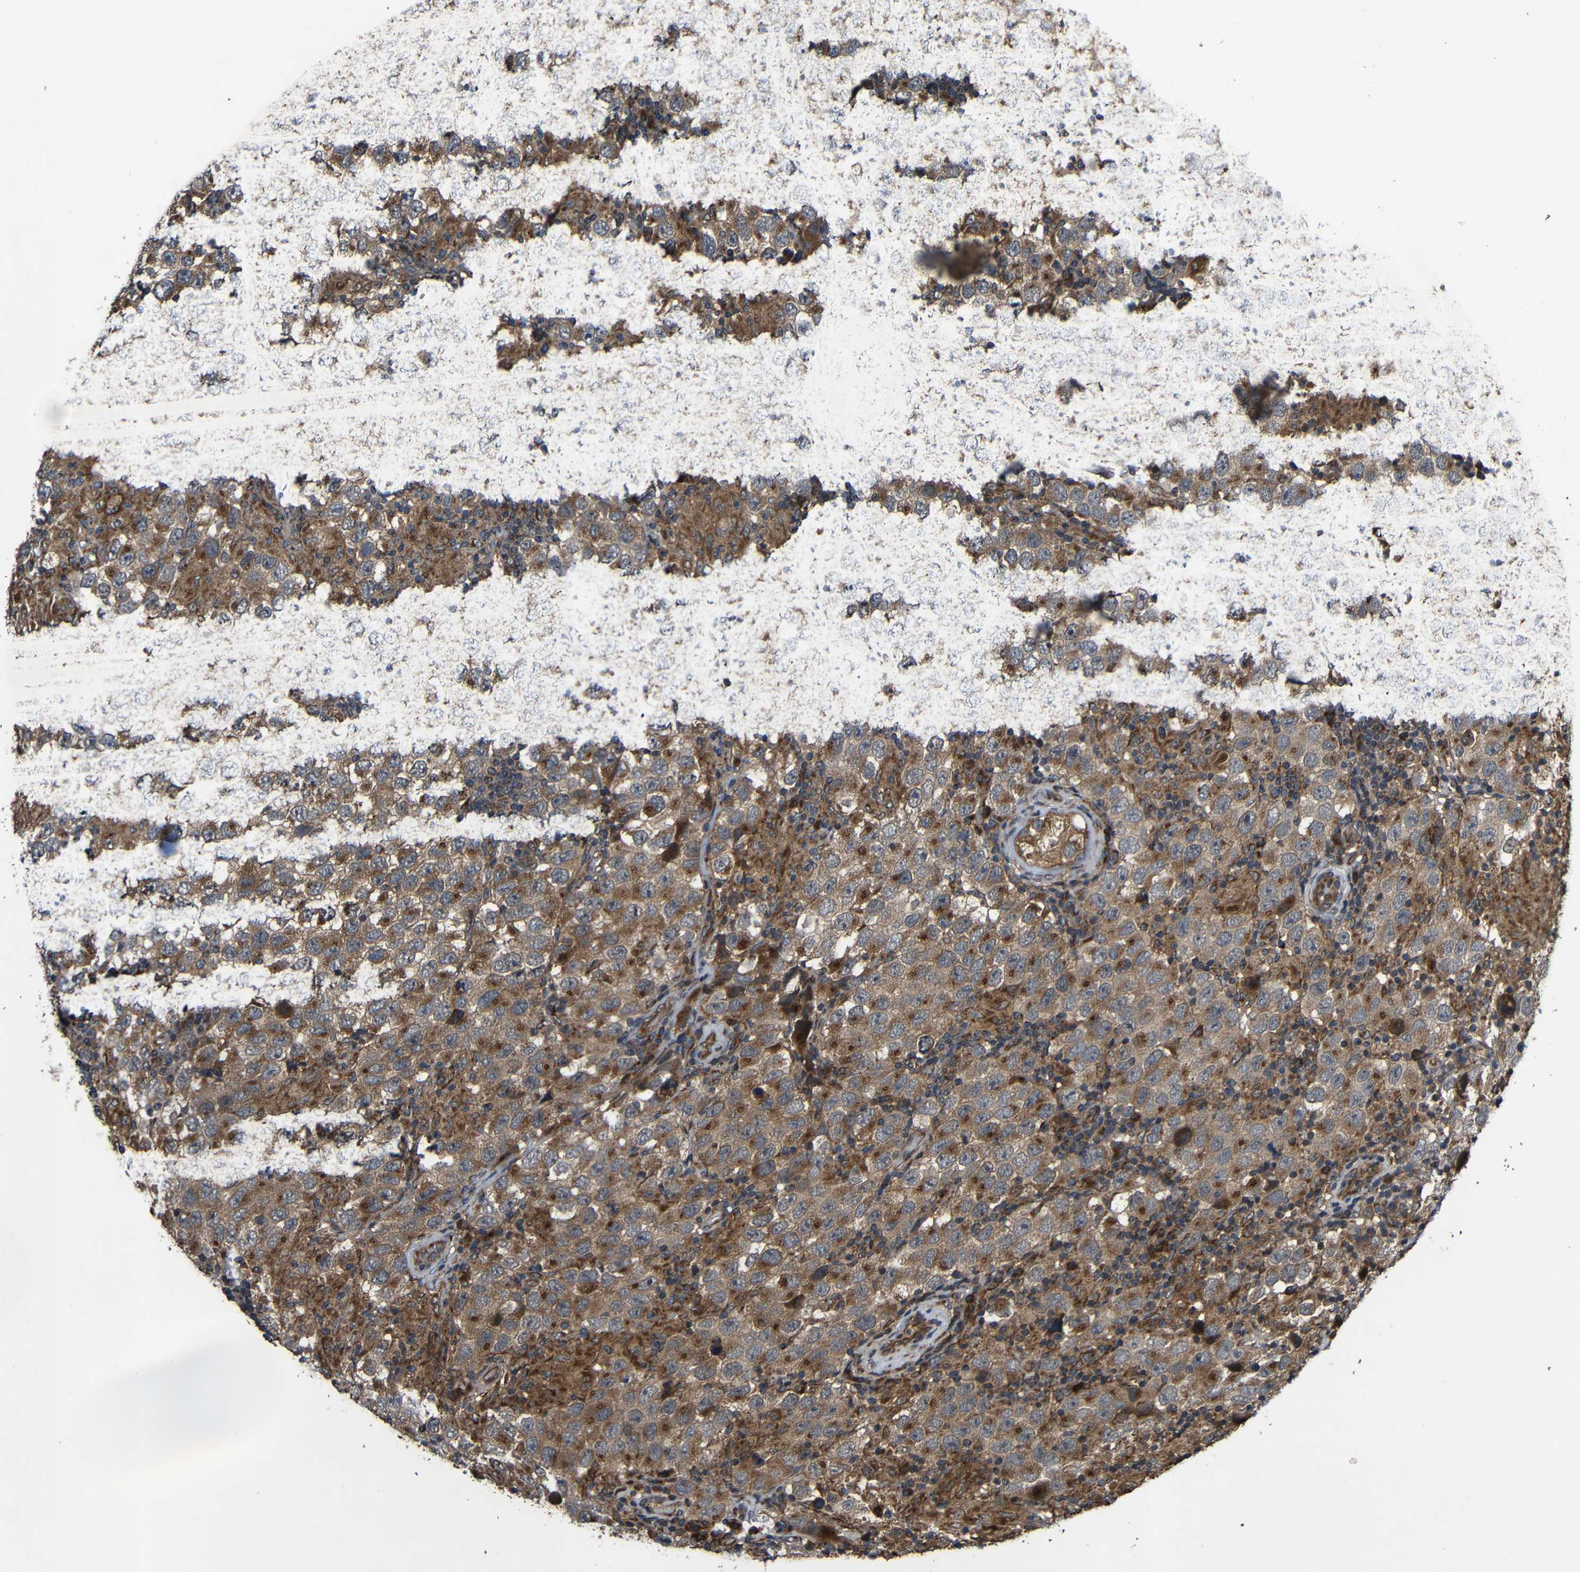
{"staining": {"intensity": "strong", "quantity": "25%-75%", "location": "cytoplasmic/membranous"}, "tissue": "testis cancer", "cell_type": "Tumor cells", "image_type": "cancer", "snomed": [{"axis": "morphology", "description": "Carcinoma, Embryonal, NOS"}, {"axis": "topography", "description": "Testis"}], "caption": "Embryonal carcinoma (testis) stained with a protein marker shows strong staining in tumor cells.", "gene": "C1GALT1", "patient": {"sex": "male", "age": 21}}